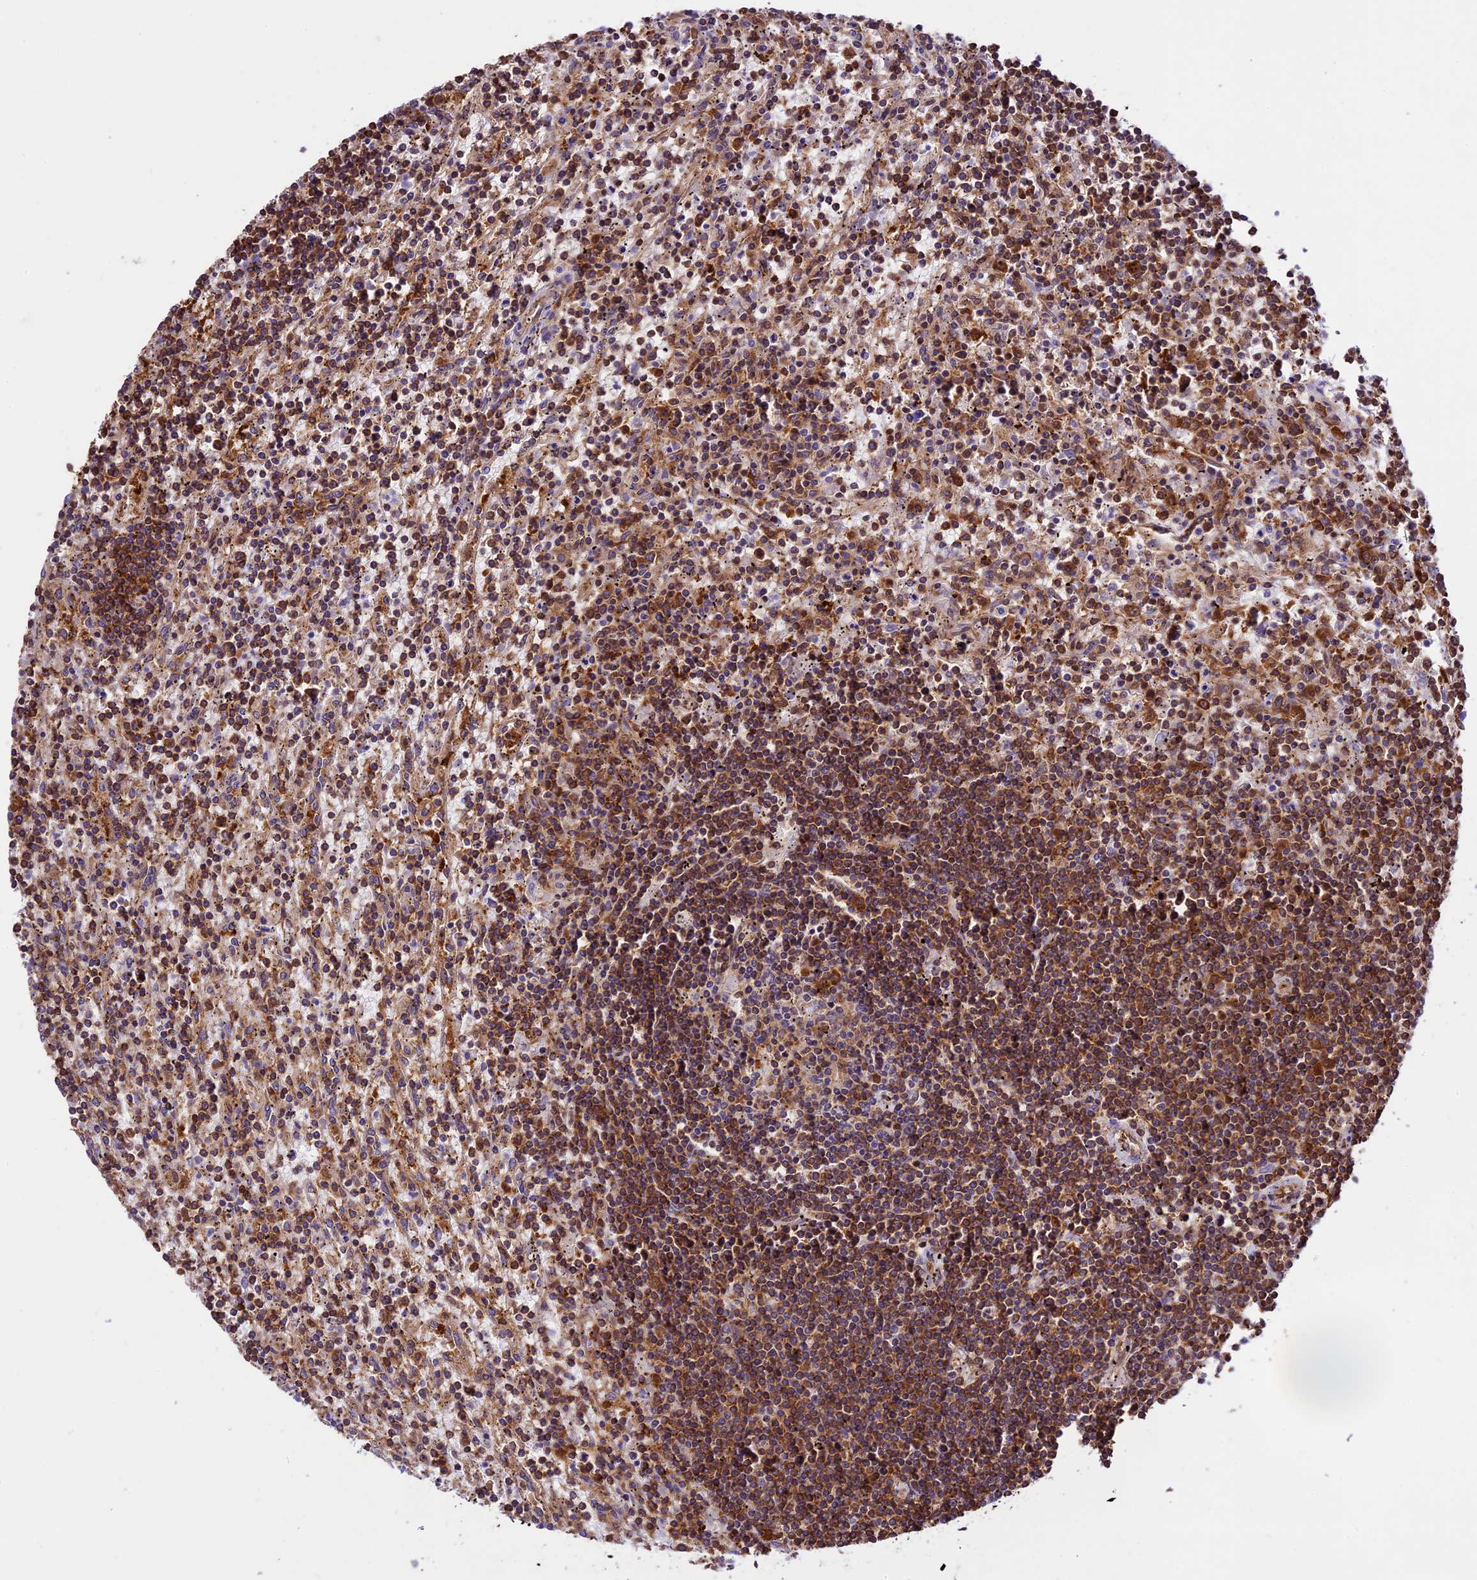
{"staining": {"intensity": "moderate", "quantity": "25%-75%", "location": "cytoplasmic/membranous"}, "tissue": "lymphoma", "cell_type": "Tumor cells", "image_type": "cancer", "snomed": [{"axis": "morphology", "description": "Malignant lymphoma, non-Hodgkin's type, Low grade"}, {"axis": "topography", "description": "Spleen"}], "caption": "DAB immunohistochemical staining of human lymphoma exhibits moderate cytoplasmic/membranous protein staining in approximately 25%-75% of tumor cells. The staining was performed using DAB to visualize the protein expression in brown, while the nuclei were stained in blue with hematoxylin (Magnification: 20x).", "gene": "KARS1", "patient": {"sex": "male", "age": 76}}